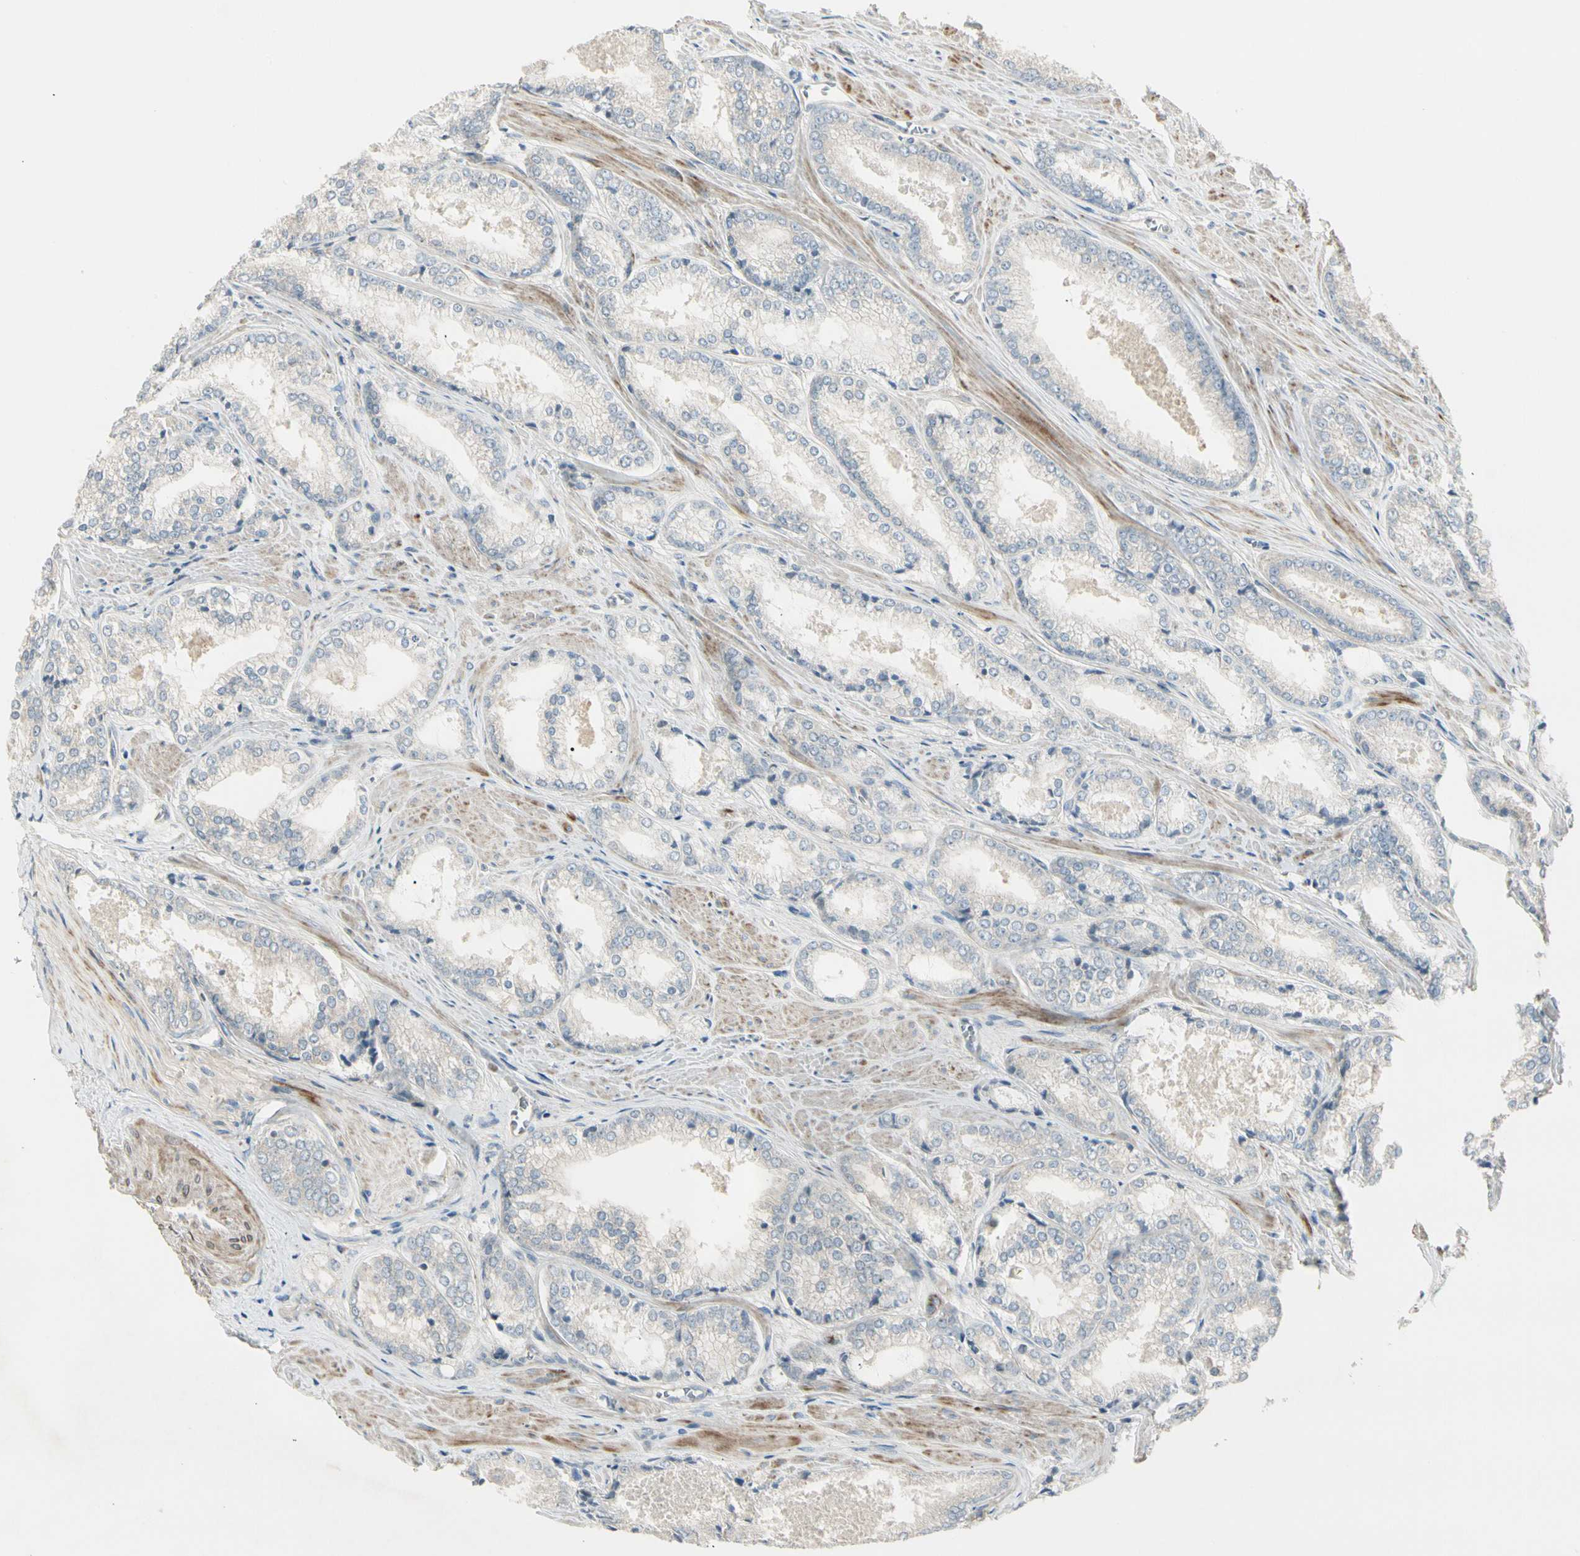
{"staining": {"intensity": "negative", "quantity": "none", "location": "none"}, "tissue": "prostate cancer", "cell_type": "Tumor cells", "image_type": "cancer", "snomed": [{"axis": "morphology", "description": "Adenocarcinoma, Low grade"}, {"axis": "topography", "description": "Prostate"}], "caption": "An immunohistochemistry (IHC) image of prostate cancer is shown. There is no staining in tumor cells of prostate cancer.", "gene": "ADGRA3", "patient": {"sex": "male", "age": 64}}